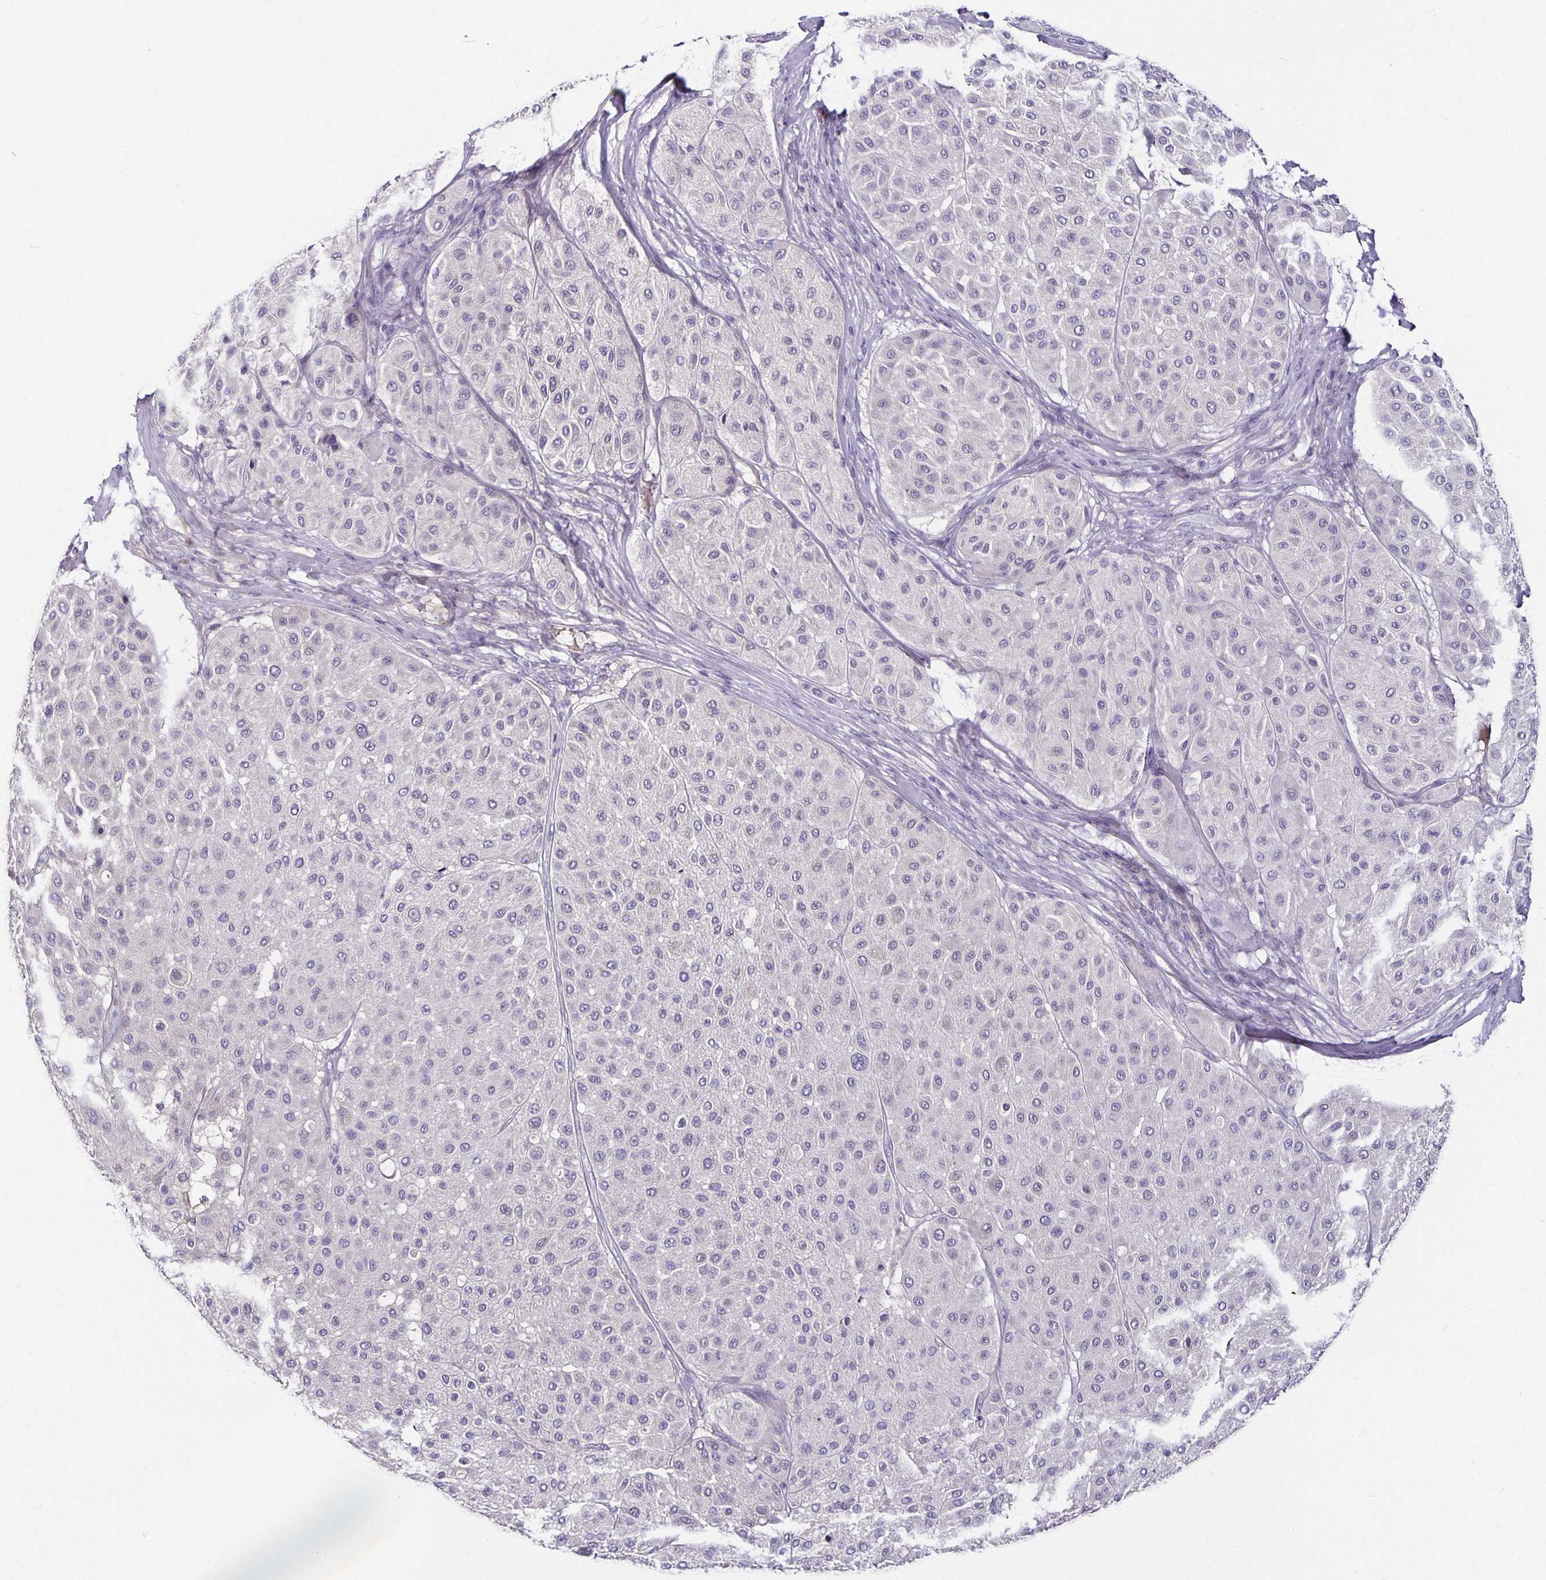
{"staining": {"intensity": "negative", "quantity": "none", "location": "none"}, "tissue": "melanoma", "cell_type": "Tumor cells", "image_type": "cancer", "snomed": [{"axis": "morphology", "description": "Malignant melanoma, Metastatic site"}, {"axis": "topography", "description": "Smooth muscle"}], "caption": "This is a histopathology image of immunohistochemistry staining of malignant melanoma (metastatic site), which shows no positivity in tumor cells.", "gene": "CA12", "patient": {"sex": "male", "age": 41}}